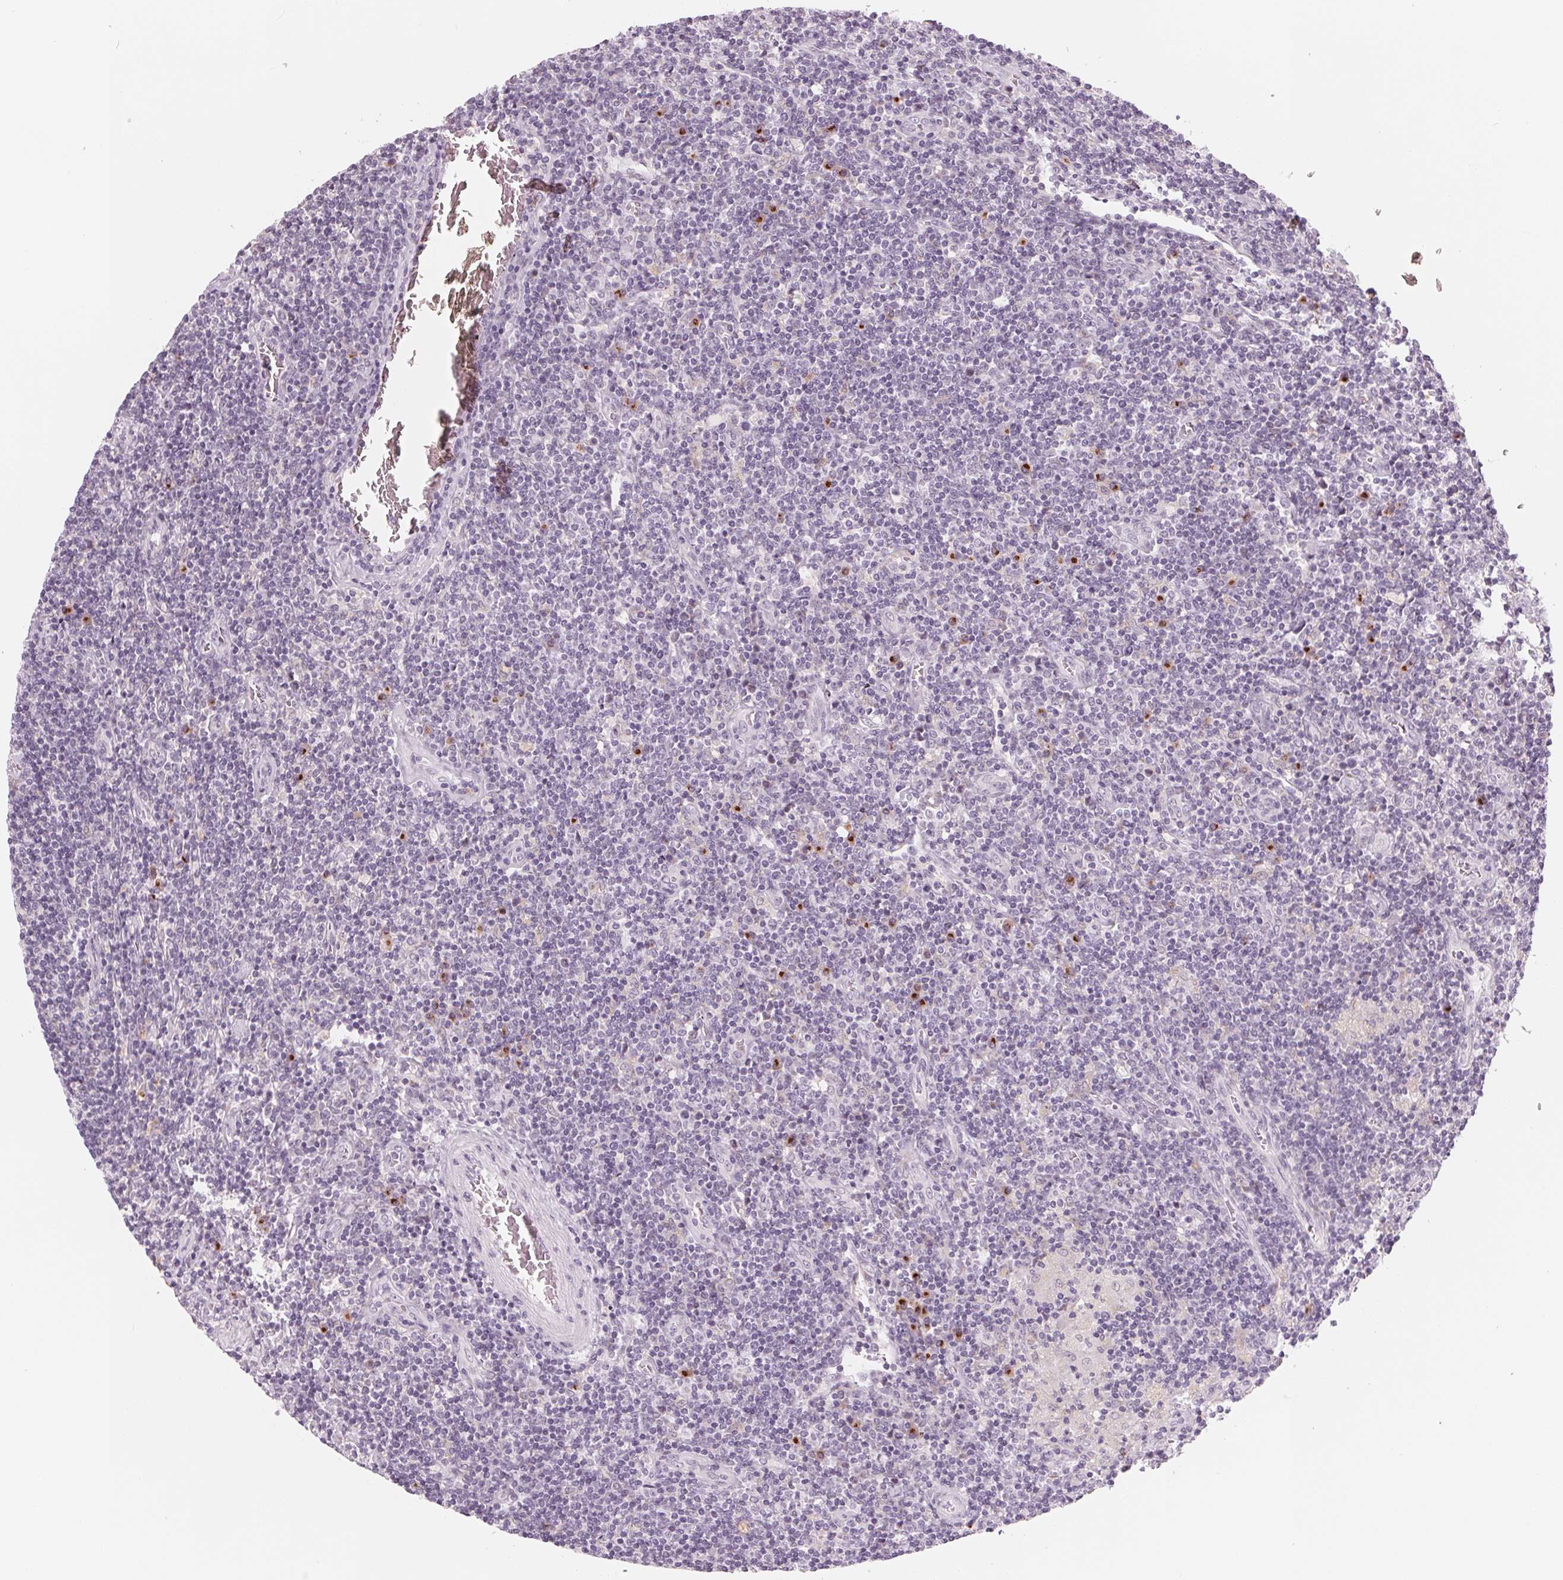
{"staining": {"intensity": "negative", "quantity": "none", "location": "none"}, "tissue": "lymphoma", "cell_type": "Tumor cells", "image_type": "cancer", "snomed": [{"axis": "morphology", "description": "Hodgkin's disease, NOS"}, {"axis": "topography", "description": "Lymph node"}], "caption": "Lymphoma stained for a protein using immunohistochemistry demonstrates no staining tumor cells.", "gene": "IL9R", "patient": {"sex": "male", "age": 40}}